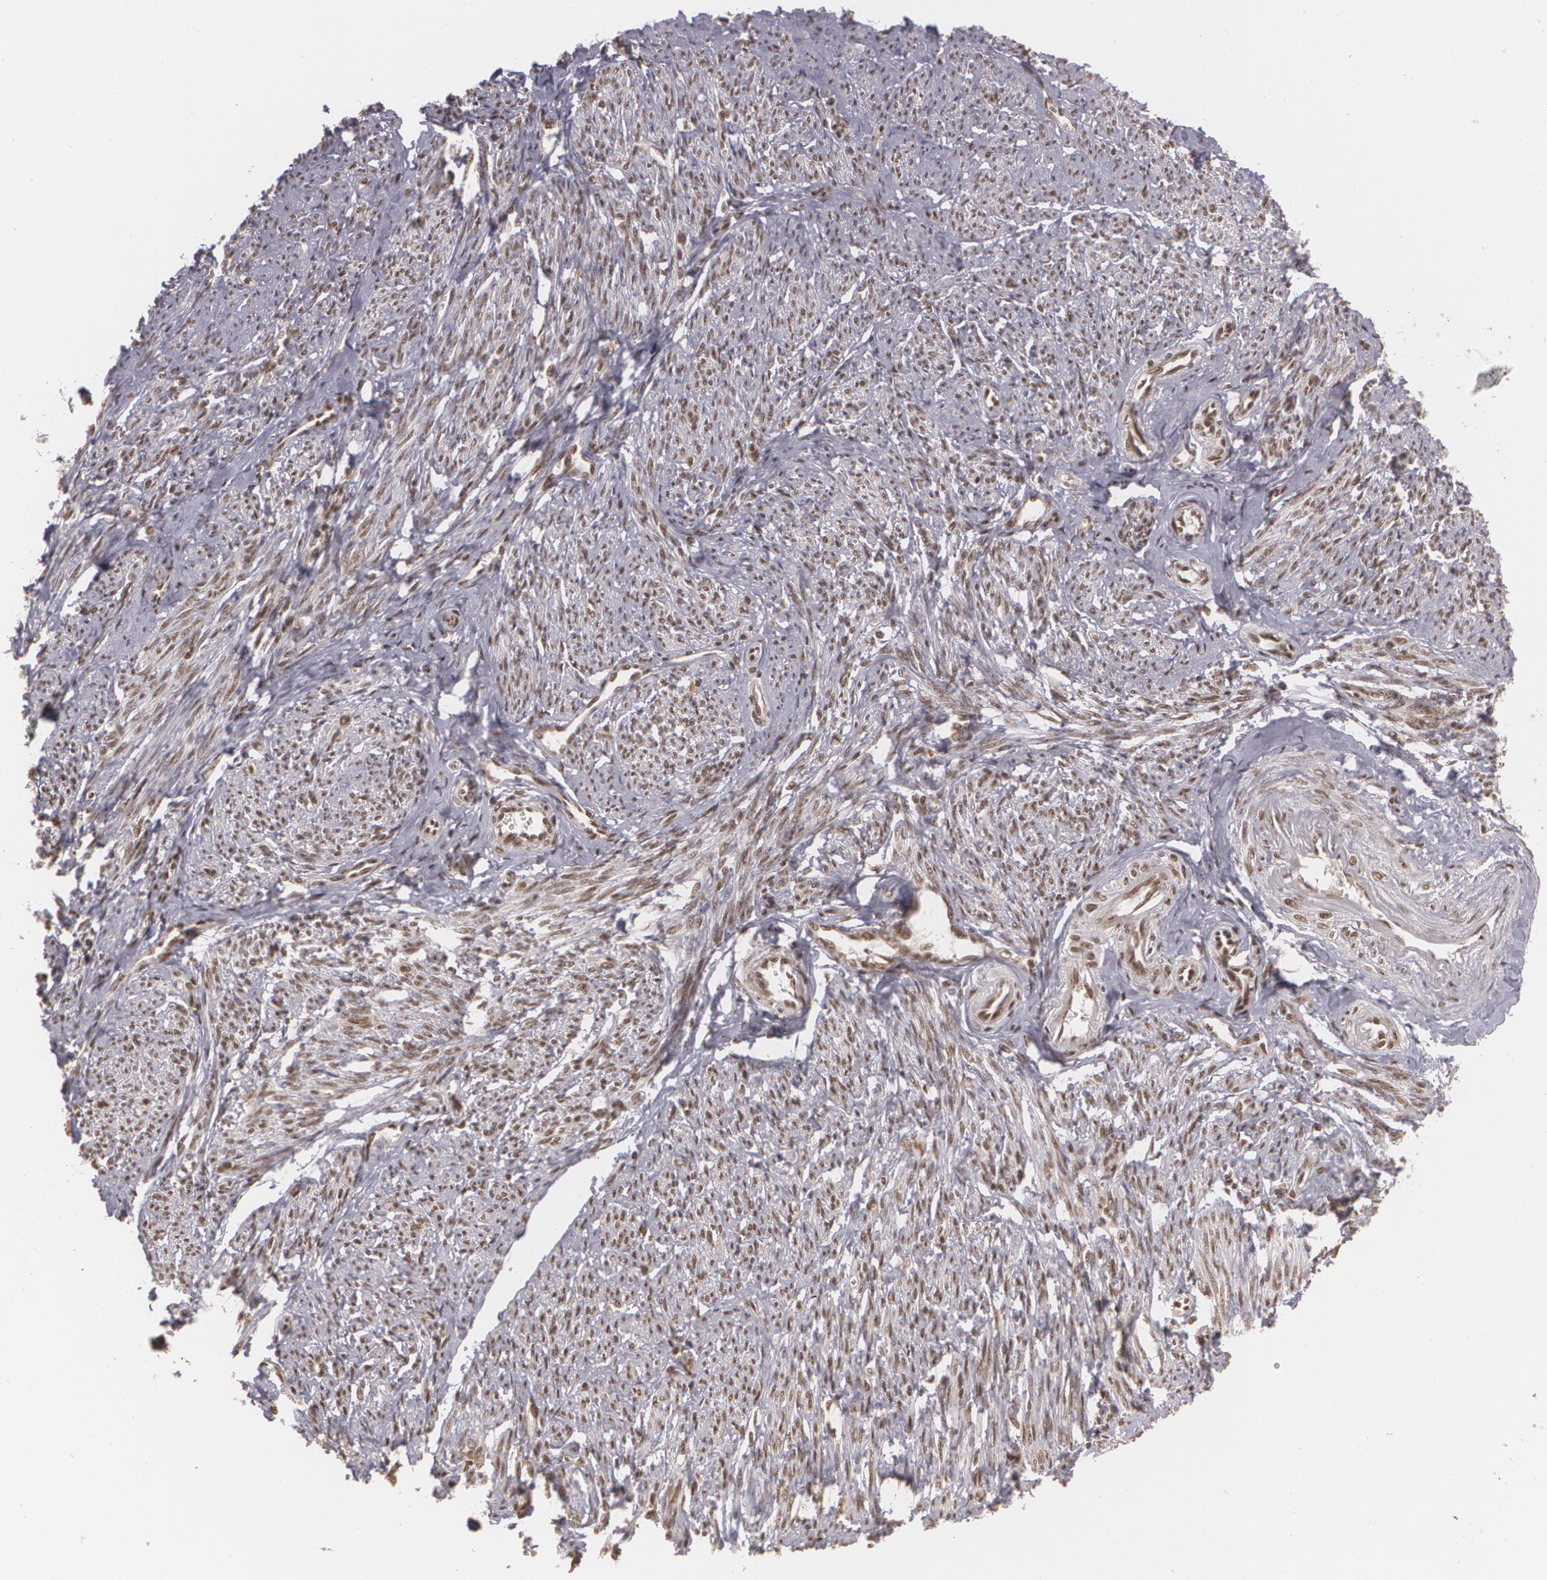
{"staining": {"intensity": "moderate", "quantity": ">75%", "location": "nuclear"}, "tissue": "smooth muscle", "cell_type": "Smooth muscle cells", "image_type": "normal", "snomed": [{"axis": "morphology", "description": "Normal tissue, NOS"}, {"axis": "topography", "description": "Smooth muscle"}, {"axis": "topography", "description": "Cervix"}], "caption": "Moderate nuclear positivity for a protein is seen in approximately >75% of smooth muscle cells of benign smooth muscle using immunohistochemistry.", "gene": "RXRB", "patient": {"sex": "female", "age": 70}}